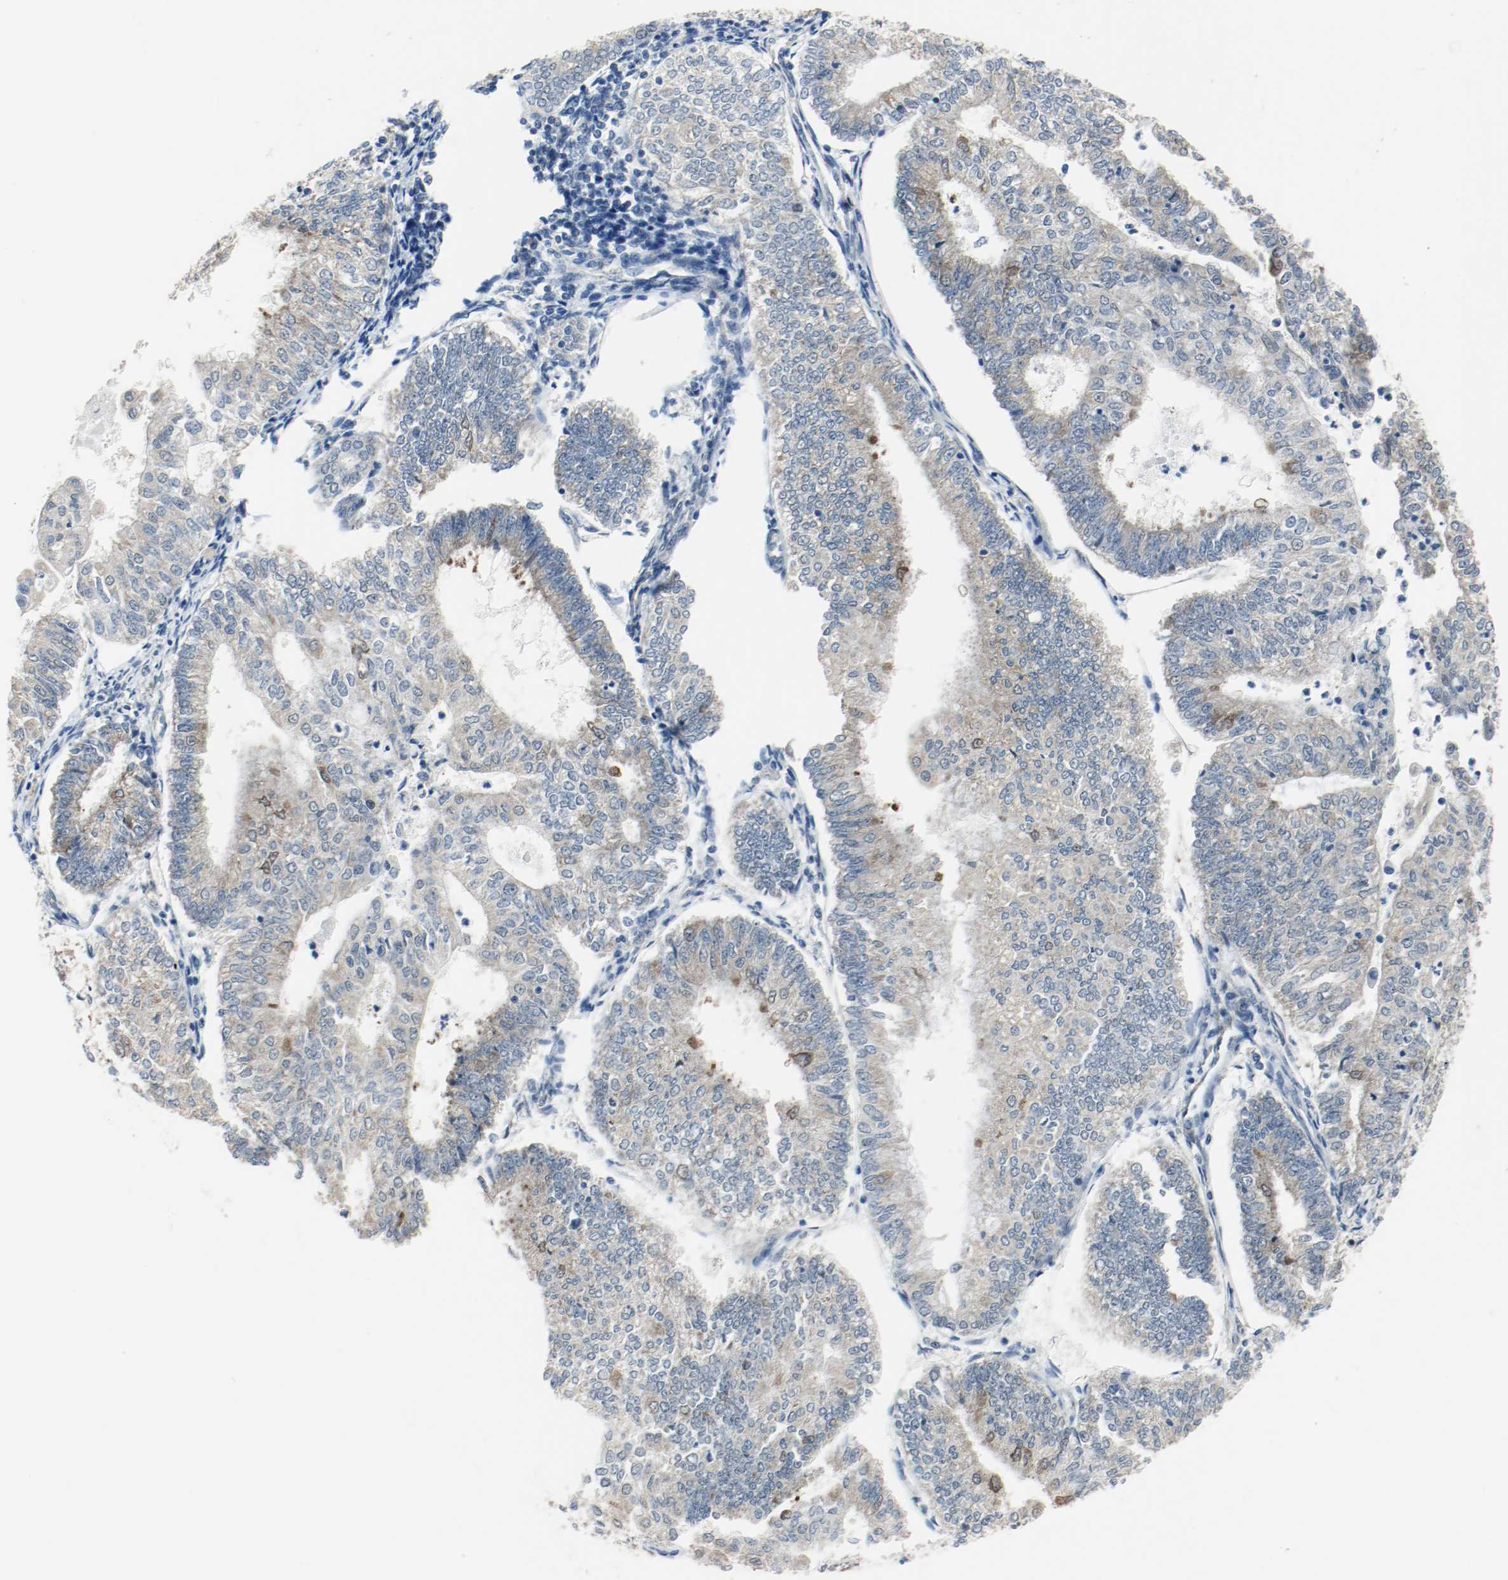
{"staining": {"intensity": "weak", "quantity": ">75%", "location": "cytoplasmic/membranous"}, "tissue": "endometrial cancer", "cell_type": "Tumor cells", "image_type": "cancer", "snomed": [{"axis": "morphology", "description": "Adenocarcinoma, NOS"}, {"axis": "topography", "description": "Endometrium"}], "caption": "Protein staining of endometrial cancer (adenocarcinoma) tissue displays weak cytoplasmic/membranous expression in about >75% of tumor cells.", "gene": "PPME1", "patient": {"sex": "female", "age": 59}}